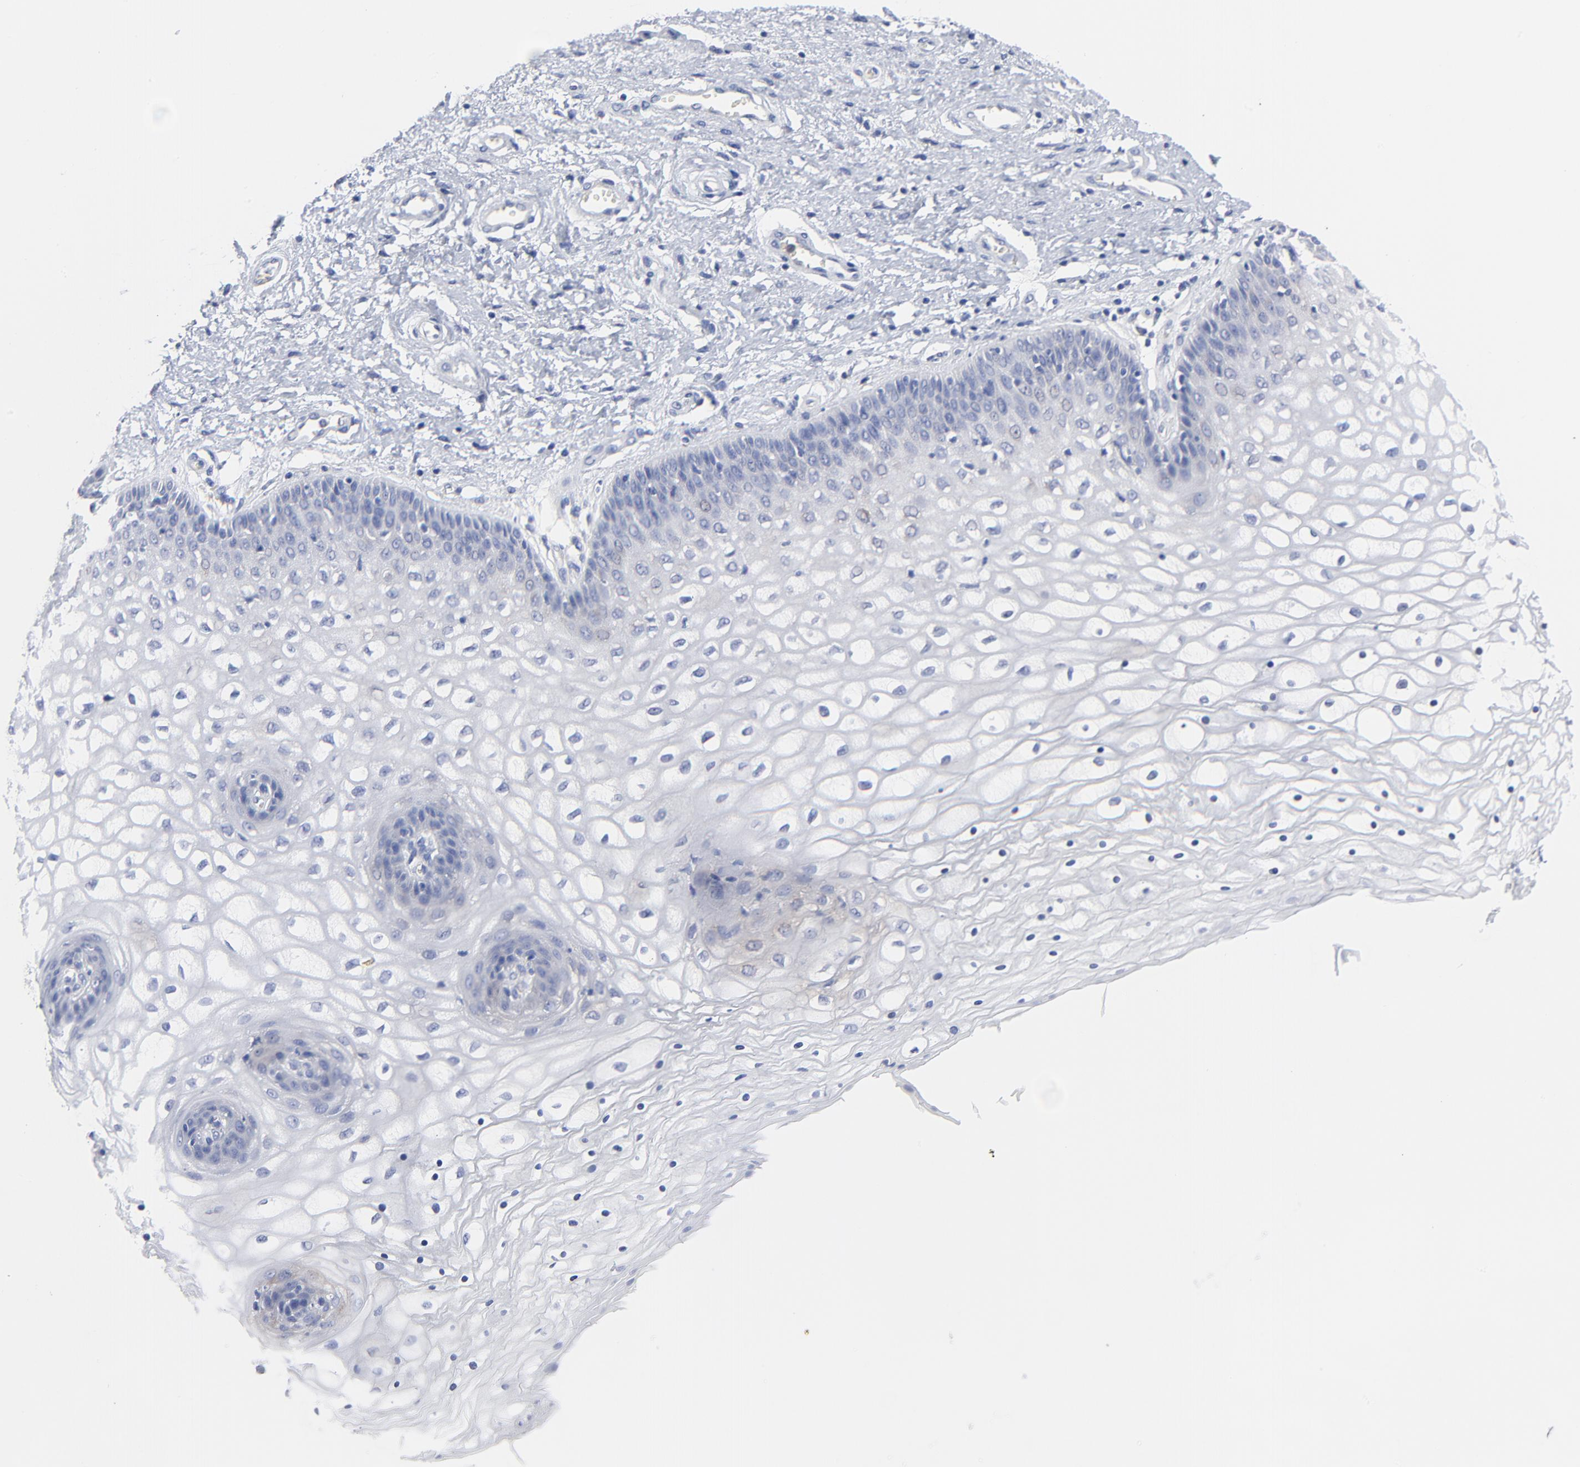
{"staining": {"intensity": "negative", "quantity": "none", "location": "none"}, "tissue": "vagina", "cell_type": "Squamous epithelial cells", "image_type": "normal", "snomed": [{"axis": "morphology", "description": "Normal tissue, NOS"}, {"axis": "topography", "description": "Vagina"}], "caption": "The photomicrograph shows no significant positivity in squamous epithelial cells of vagina. The staining was performed using DAB (3,3'-diaminobenzidine) to visualize the protein expression in brown, while the nuclei were stained in blue with hematoxylin (Magnification: 20x).", "gene": "STAT2", "patient": {"sex": "female", "age": 34}}